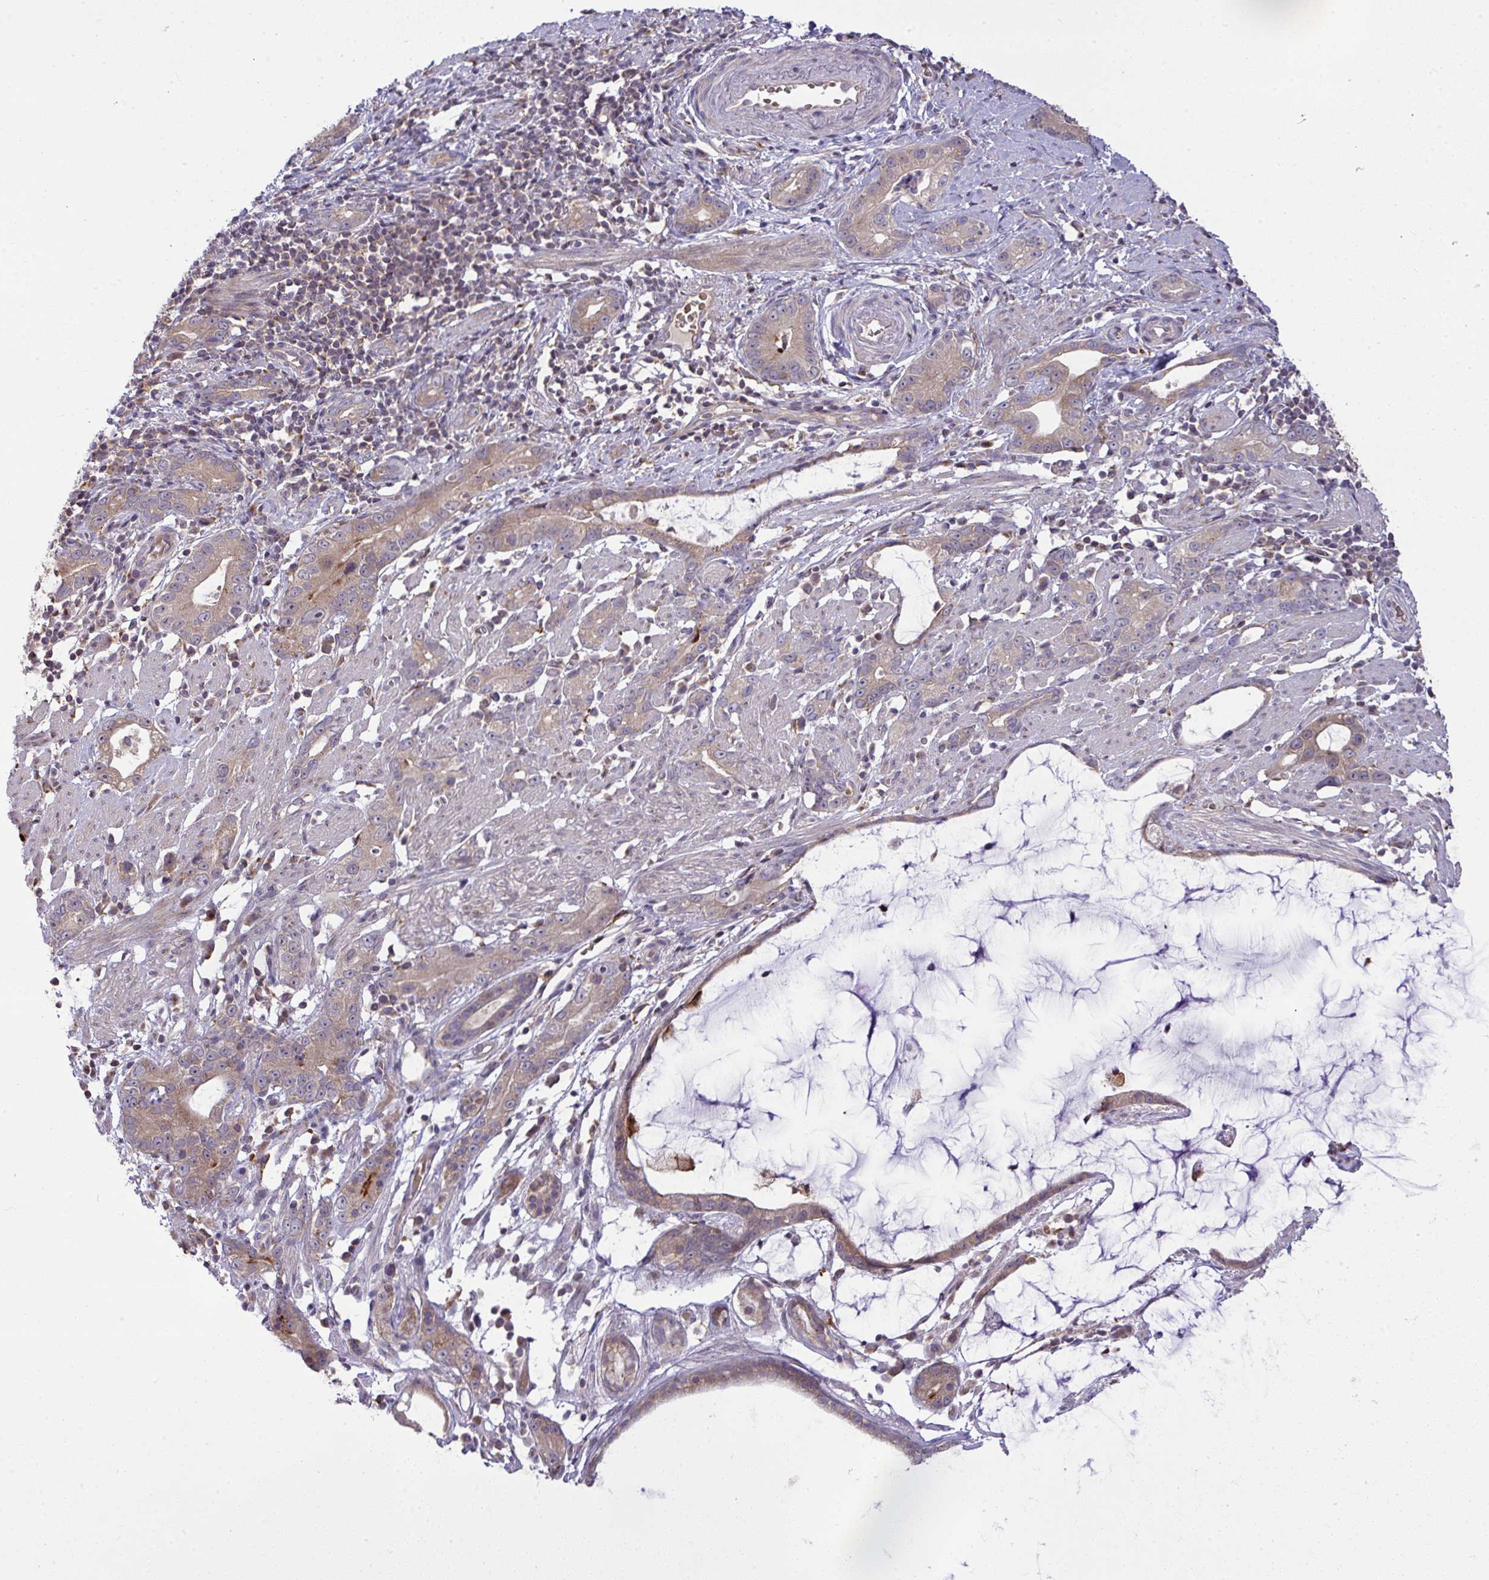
{"staining": {"intensity": "weak", "quantity": ">75%", "location": "cytoplasmic/membranous"}, "tissue": "stomach cancer", "cell_type": "Tumor cells", "image_type": "cancer", "snomed": [{"axis": "morphology", "description": "Adenocarcinoma, NOS"}, {"axis": "topography", "description": "Stomach"}], "caption": "Weak cytoplasmic/membranous positivity is identified in about >75% of tumor cells in stomach cancer. Ihc stains the protein of interest in brown and the nuclei are stained blue.", "gene": "SLC9A6", "patient": {"sex": "male", "age": 55}}